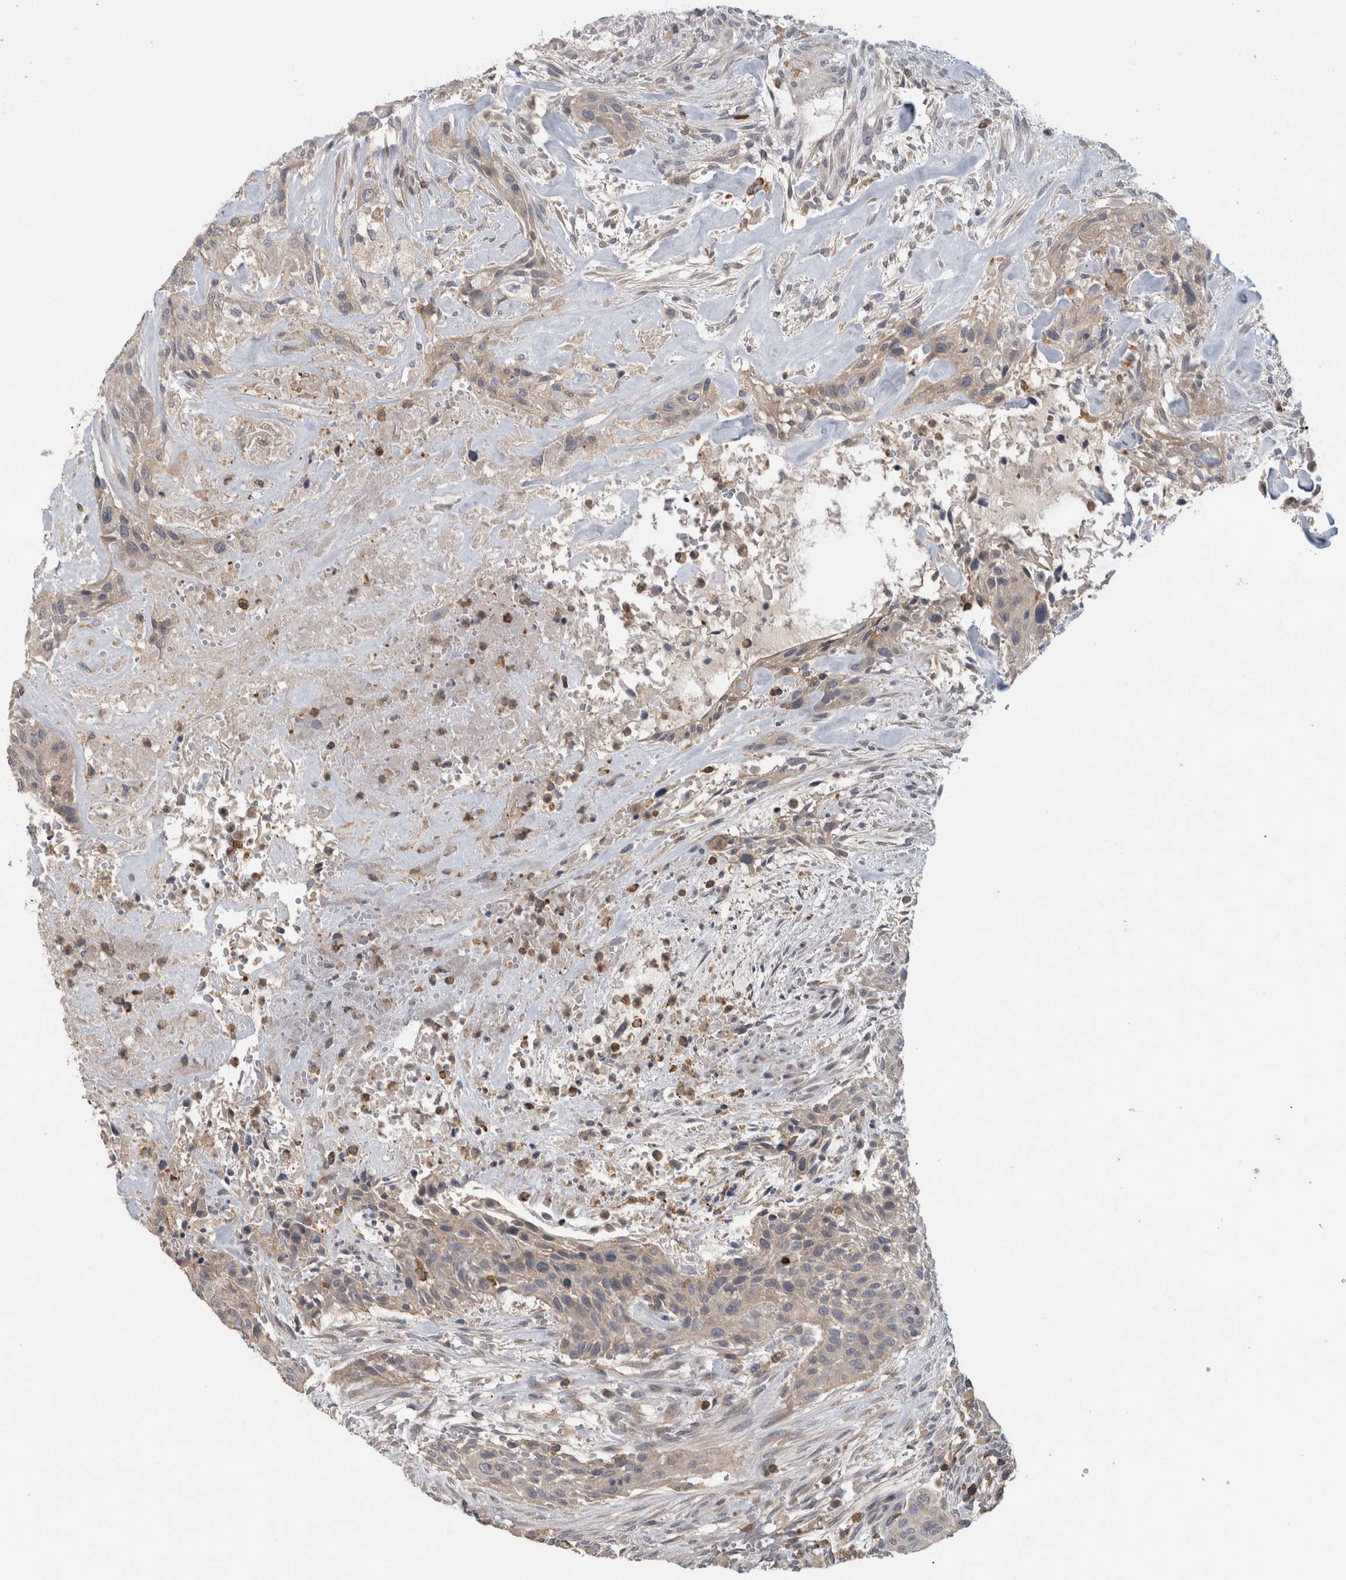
{"staining": {"intensity": "weak", "quantity": "25%-75%", "location": "cytoplasmic/membranous"}, "tissue": "urothelial cancer", "cell_type": "Tumor cells", "image_type": "cancer", "snomed": [{"axis": "morphology", "description": "Urothelial carcinoma, High grade"}, {"axis": "topography", "description": "Urinary bladder"}], "caption": "High-power microscopy captured an immunohistochemistry (IHC) image of high-grade urothelial carcinoma, revealing weak cytoplasmic/membranous positivity in about 25%-75% of tumor cells.", "gene": "GFRA2", "patient": {"sex": "male", "age": 35}}